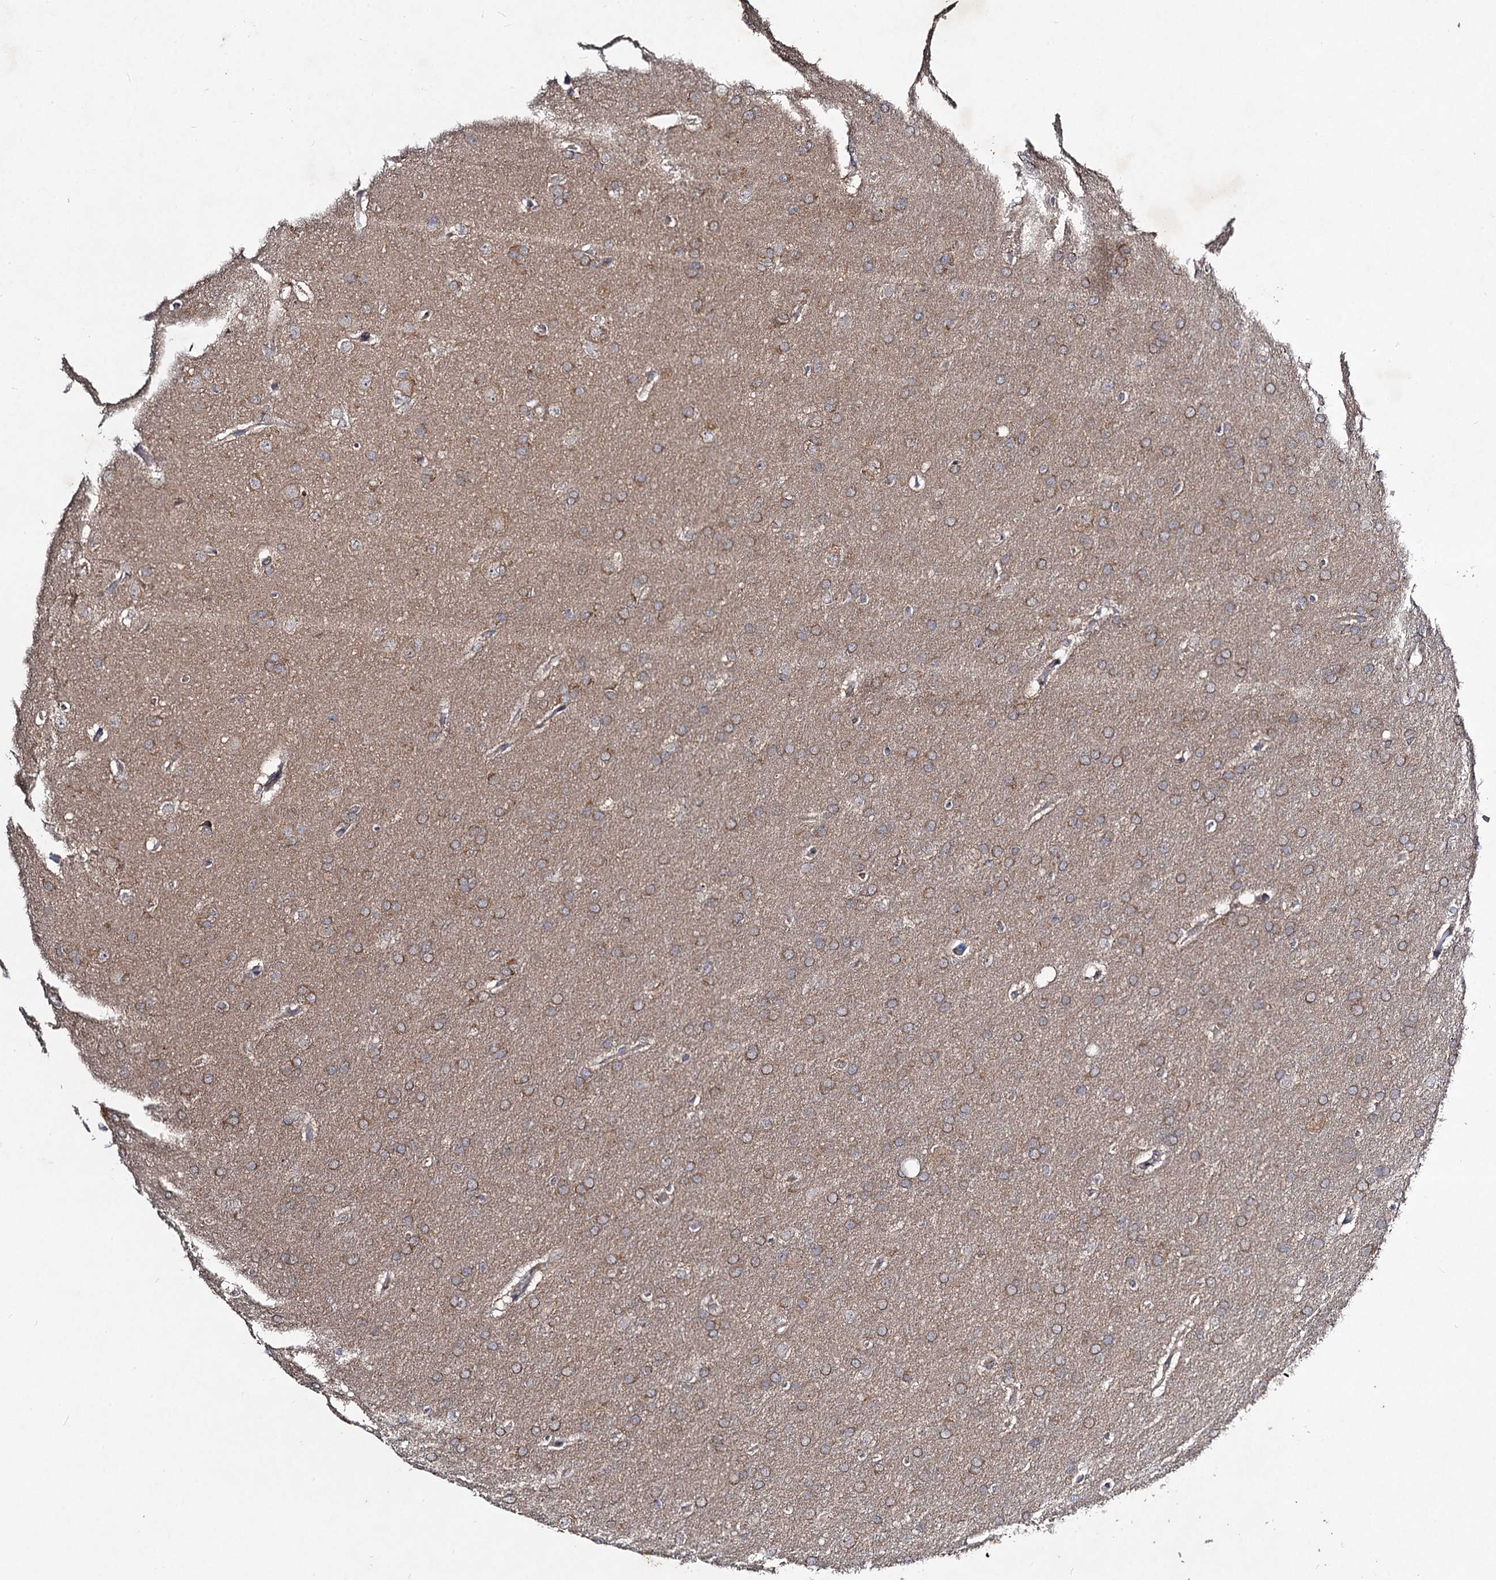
{"staining": {"intensity": "moderate", "quantity": "25%-75%", "location": "cytoplasmic/membranous"}, "tissue": "glioma", "cell_type": "Tumor cells", "image_type": "cancer", "snomed": [{"axis": "morphology", "description": "Glioma, malignant, Low grade"}, {"axis": "topography", "description": "Brain"}], "caption": "Malignant glioma (low-grade) tissue demonstrates moderate cytoplasmic/membranous staining in approximately 25%-75% of tumor cells (Stains: DAB in brown, nuclei in blue, Microscopy: brightfield microscopy at high magnification).", "gene": "VPS37D", "patient": {"sex": "female", "age": 32}}